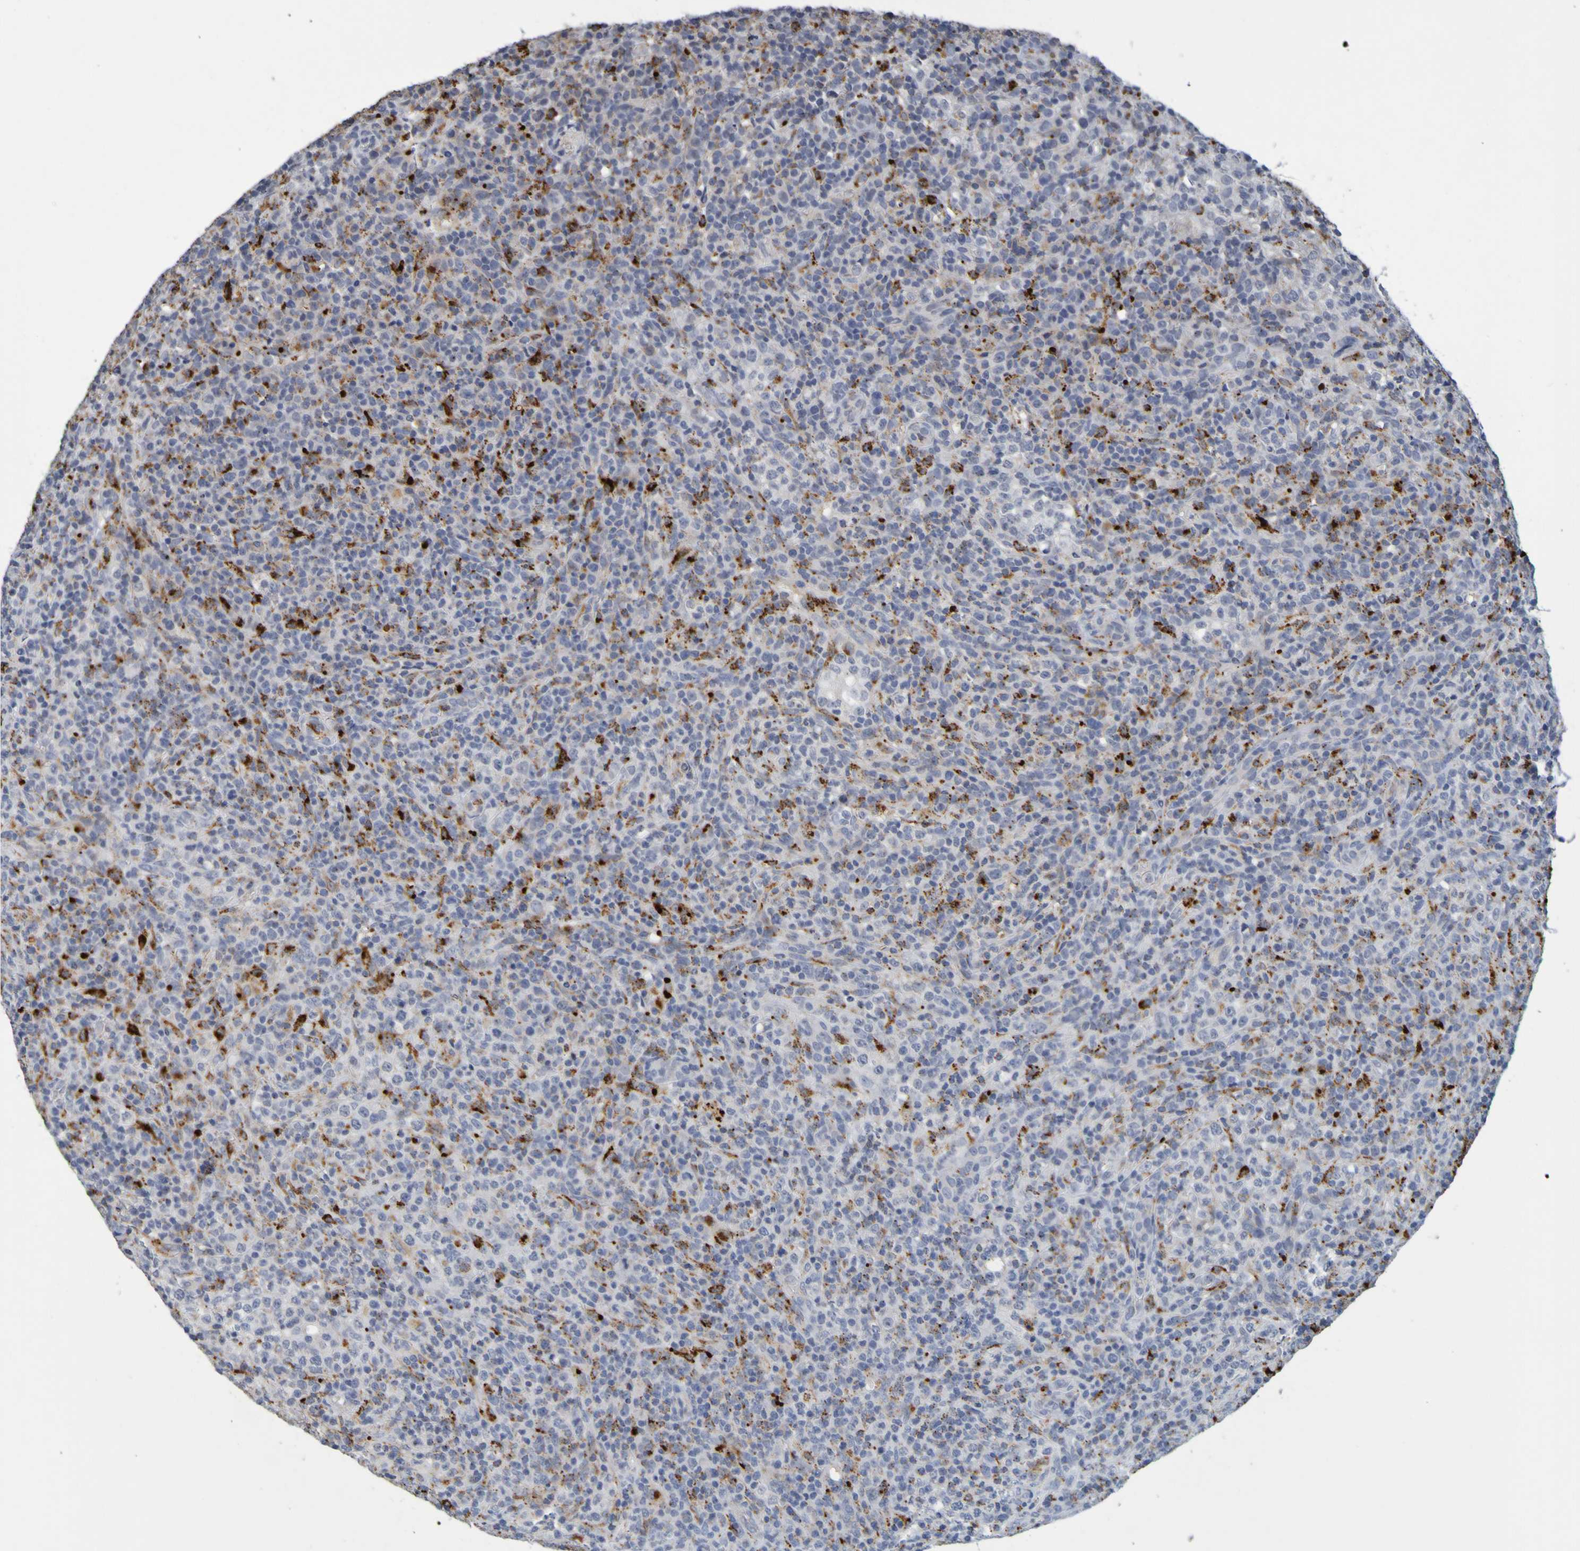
{"staining": {"intensity": "moderate", "quantity": "<25%", "location": "cytoplasmic/membranous"}, "tissue": "lymphoma", "cell_type": "Tumor cells", "image_type": "cancer", "snomed": [{"axis": "morphology", "description": "Malignant lymphoma, non-Hodgkin's type, High grade"}, {"axis": "topography", "description": "Lymph node"}], "caption": "Moderate cytoplasmic/membranous protein expression is seen in about <25% of tumor cells in malignant lymphoma, non-Hodgkin's type (high-grade). The staining was performed using DAB (3,3'-diaminobenzidine) to visualize the protein expression in brown, while the nuclei were stained in blue with hematoxylin (Magnification: 20x).", "gene": "TPH1", "patient": {"sex": "female", "age": 76}}